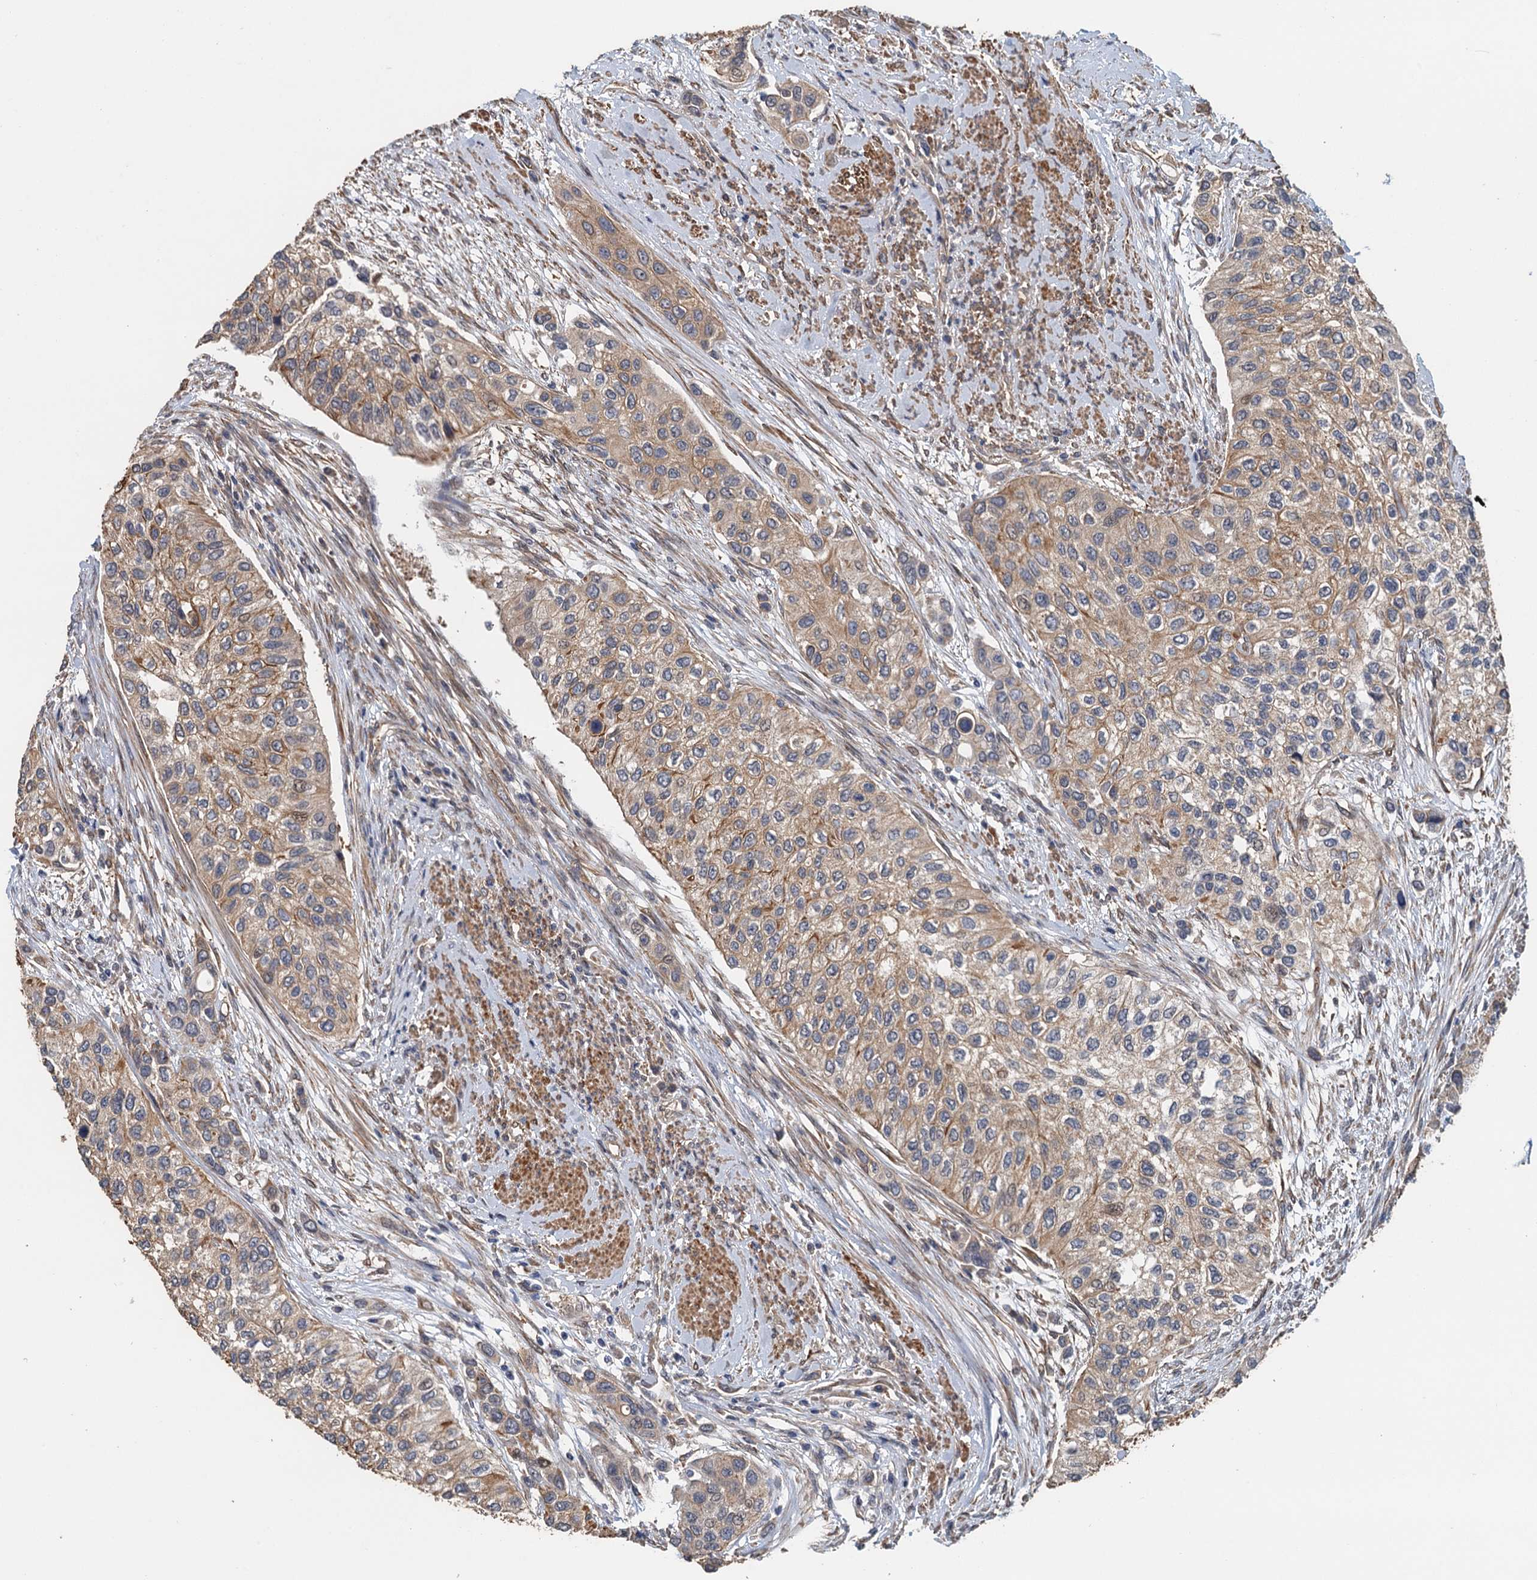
{"staining": {"intensity": "moderate", "quantity": ">75%", "location": "cytoplasmic/membranous"}, "tissue": "urothelial cancer", "cell_type": "Tumor cells", "image_type": "cancer", "snomed": [{"axis": "morphology", "description": "Normal tissue, NOS"}, {"axis": "morphology", "description": "Urothelial carcinoma, High grade"}, {"axis": "topography", "description": "Vascular tissue"}, {"axis": "topography", "description": "Urinary bladder"}], "caption": "Immunohistochemical staining of urothelial cancer displays moderate cytoplasmic/membranous protein staining in approximately >75% of tumor cells.", "gene": "MEAK7", "patient": {"sex": "female", "age": 56}}